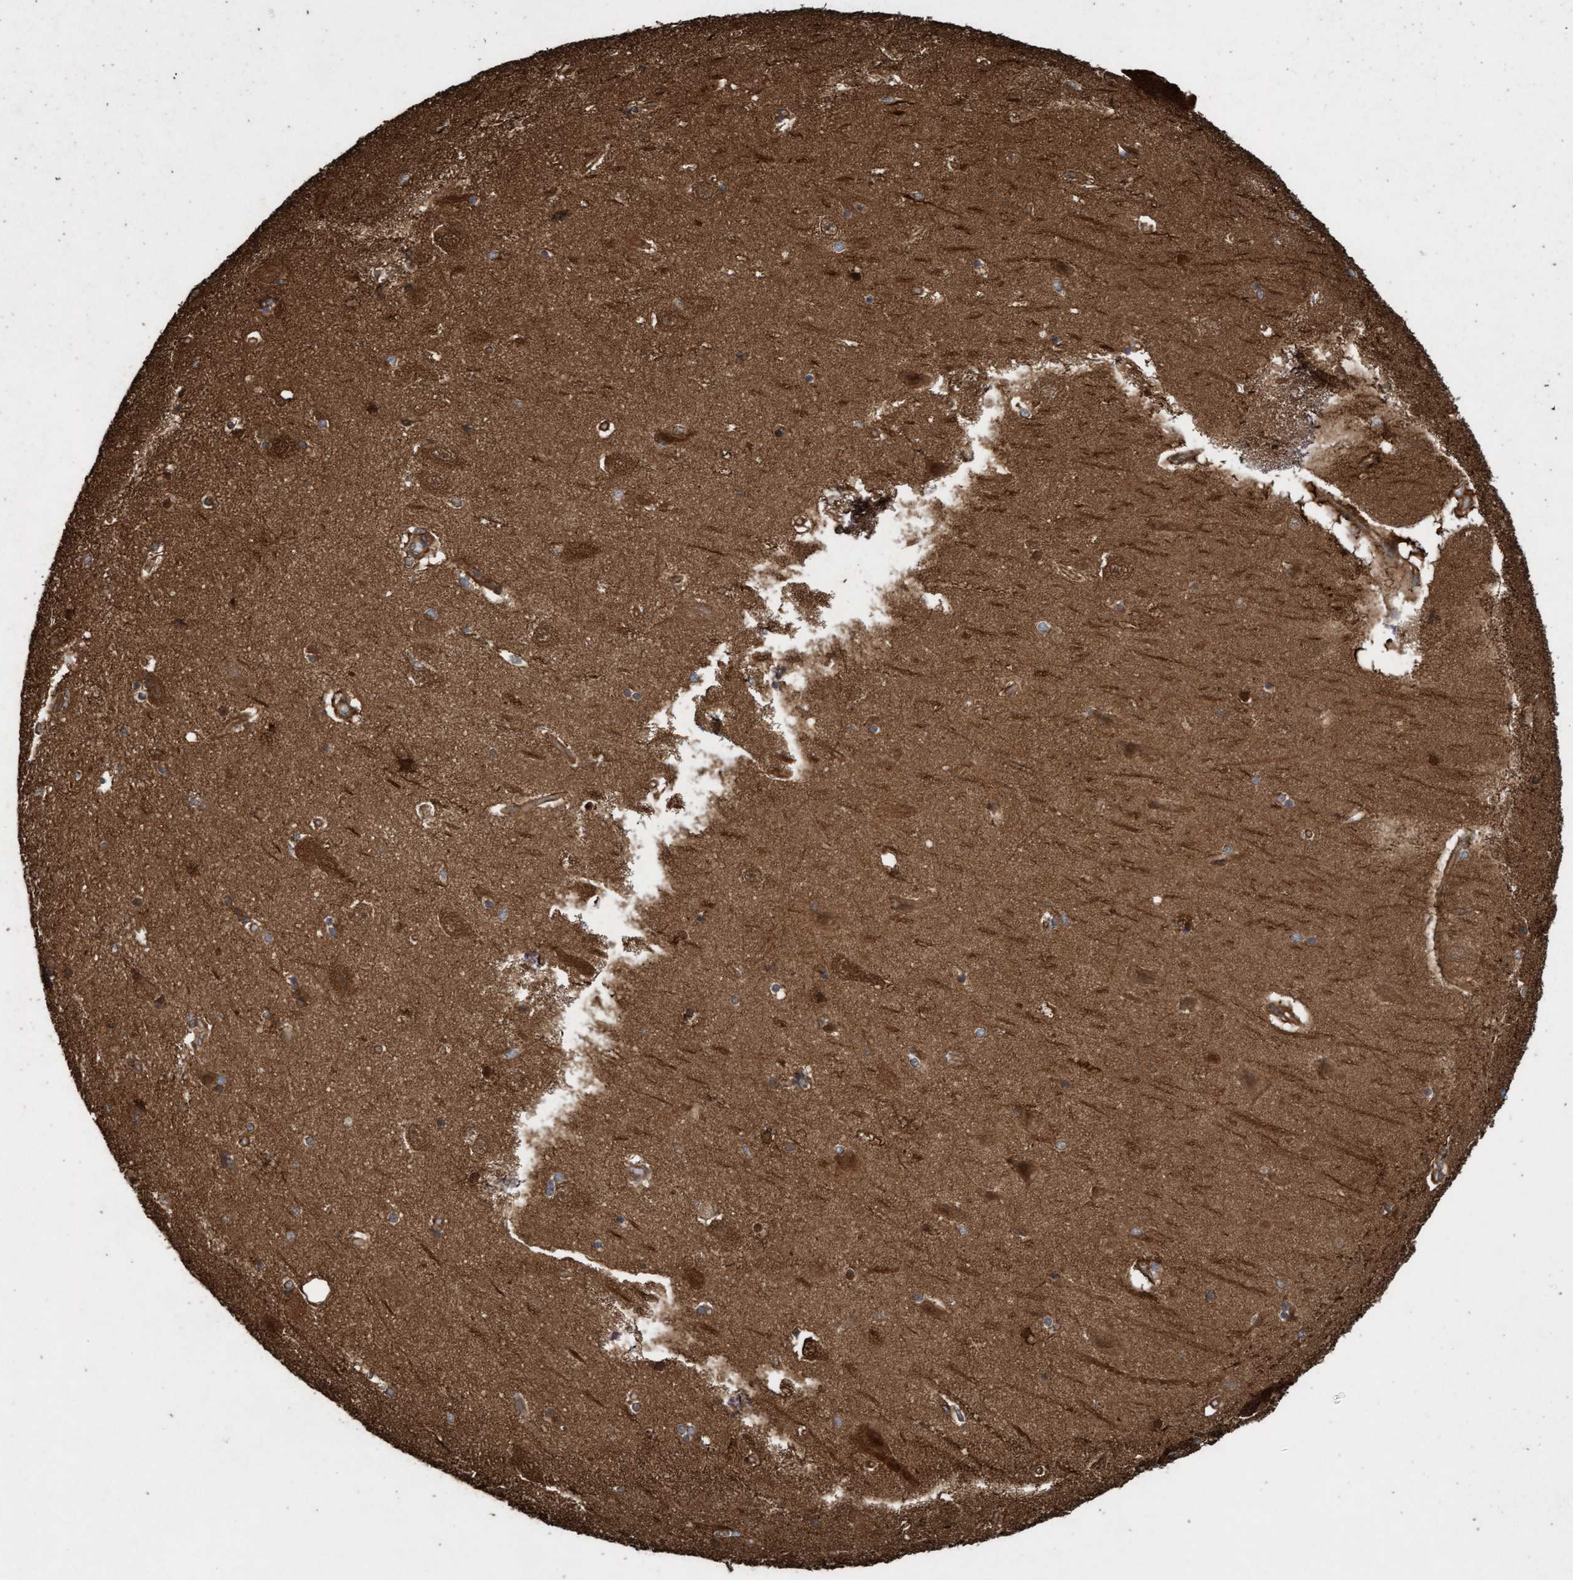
{"staining": {"intensity": "strong", "quantity": "25%-75%", "location": "cytoplasmic/membranous,nuclear"}, "tissue": "hippocampus", "cell_type": "Glial cells", "image_type": "normal", "snomed": [{"axis": "morphology", "description": "Normal tissue, NOS"}, {"axis": "topography", "description": "Hippocampus"}], "caption": "IHC of benign human hippocampus shows high levels of strong cytoplasmic/membranous,nuclear positivity in about 25%-75% of glial cells. IHC stains the protein of interest in brown and the nuclei are stained blue.", "gene": "CDC42EP4", "patient": {"sex": "female", "age": 54}}